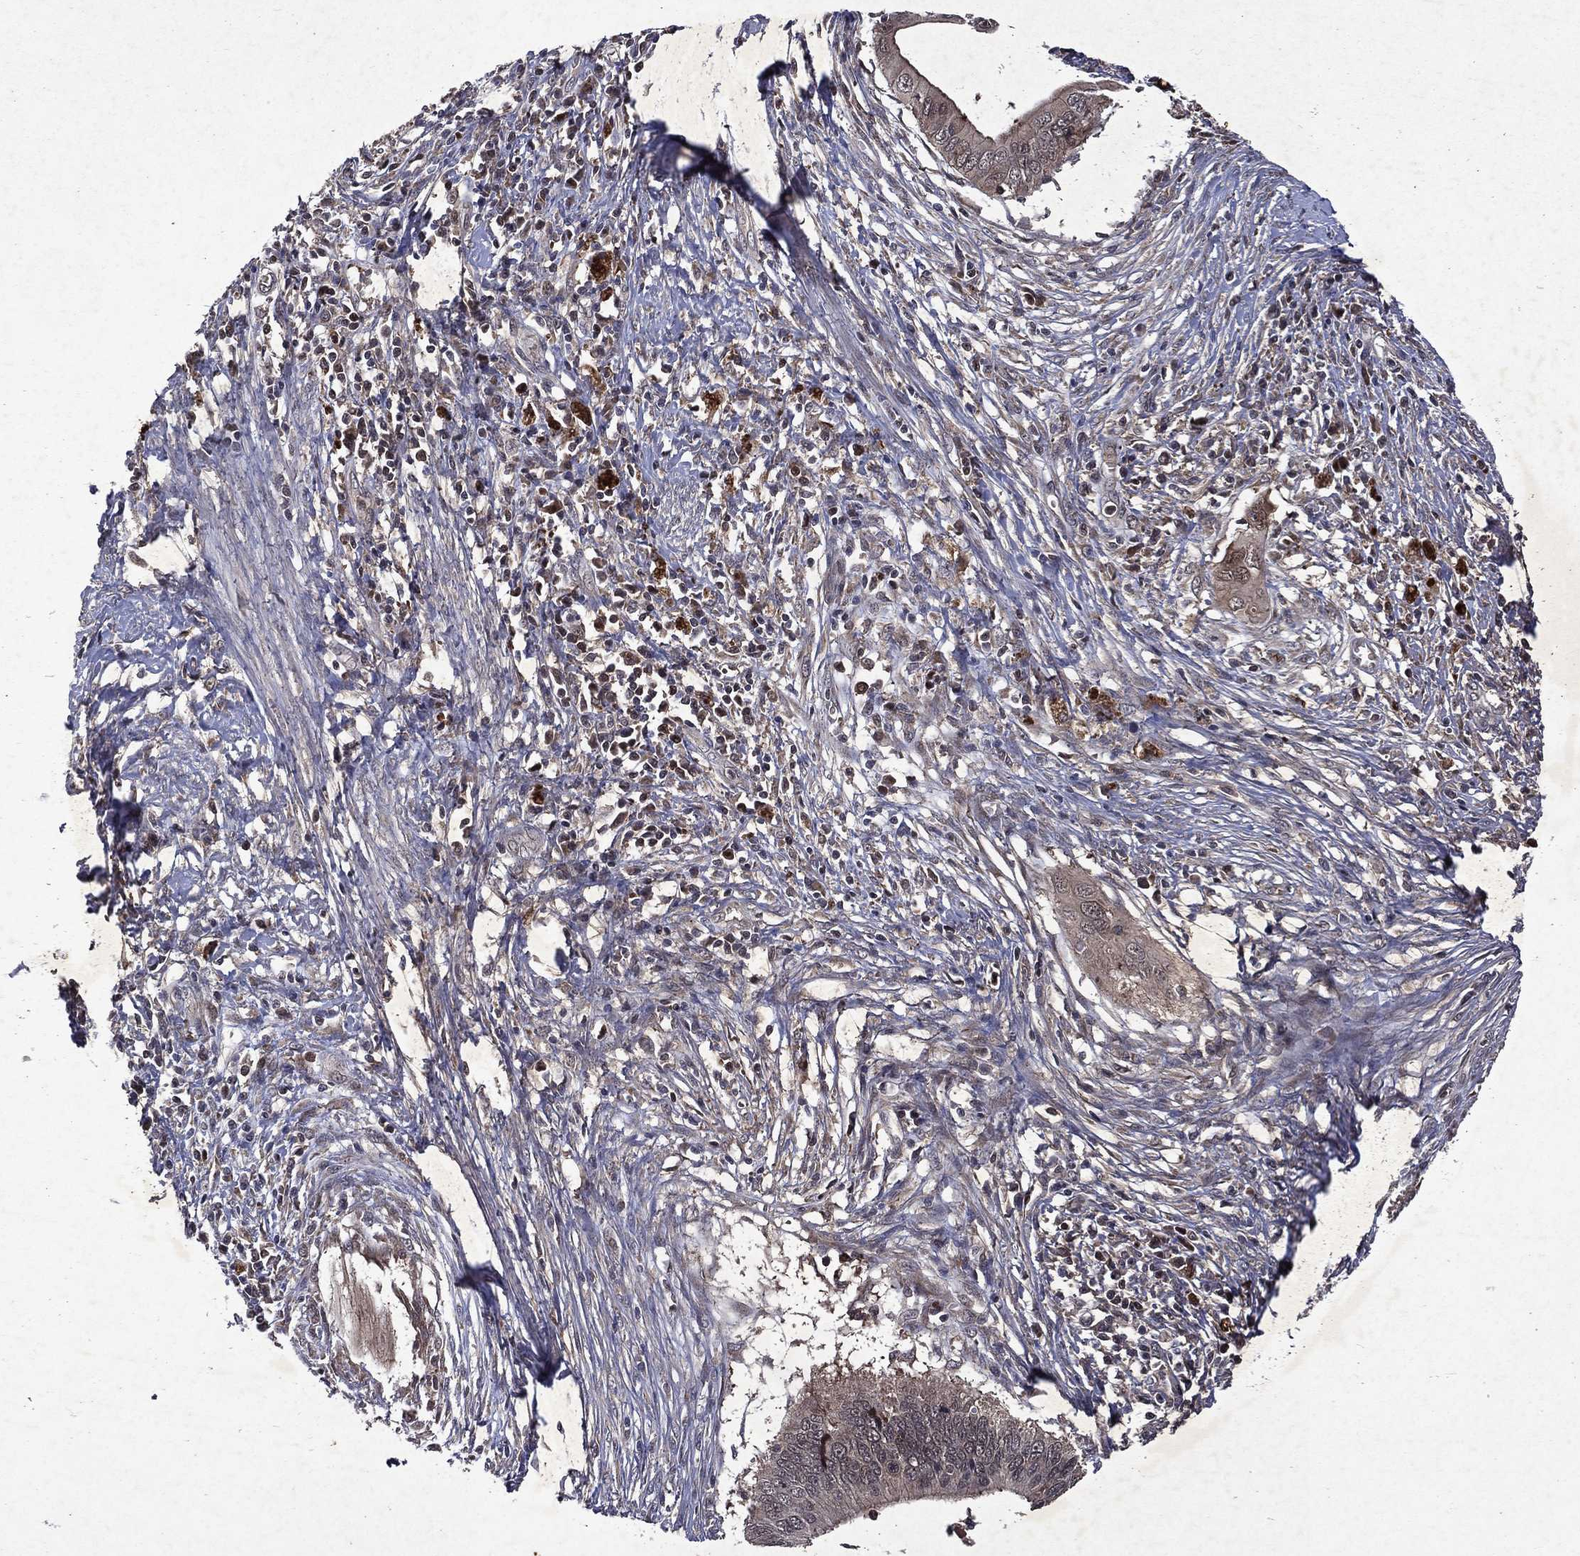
{"staining": {"intensity": "moderate", "quantity": "25%-75%", "location": "cytoplasmic/membranous"}, "tissue": "cervical cancer", "cell_type": "Tumor cells", "image_type": "cancer", "snomed": [{"axis": "morphology", "description": "Adenocarcinoma, NOS"}, {"axis": "topography", "description": "Cervix"}], "caption": "Protein expression analysis of human adenocarcinoma (cervical) reveals moderate cytoplasmic/membranous staining in about 25%-75% of tumor cells.", "gene": "MTAP", "patient": {"sex": "female", "age": 42}}